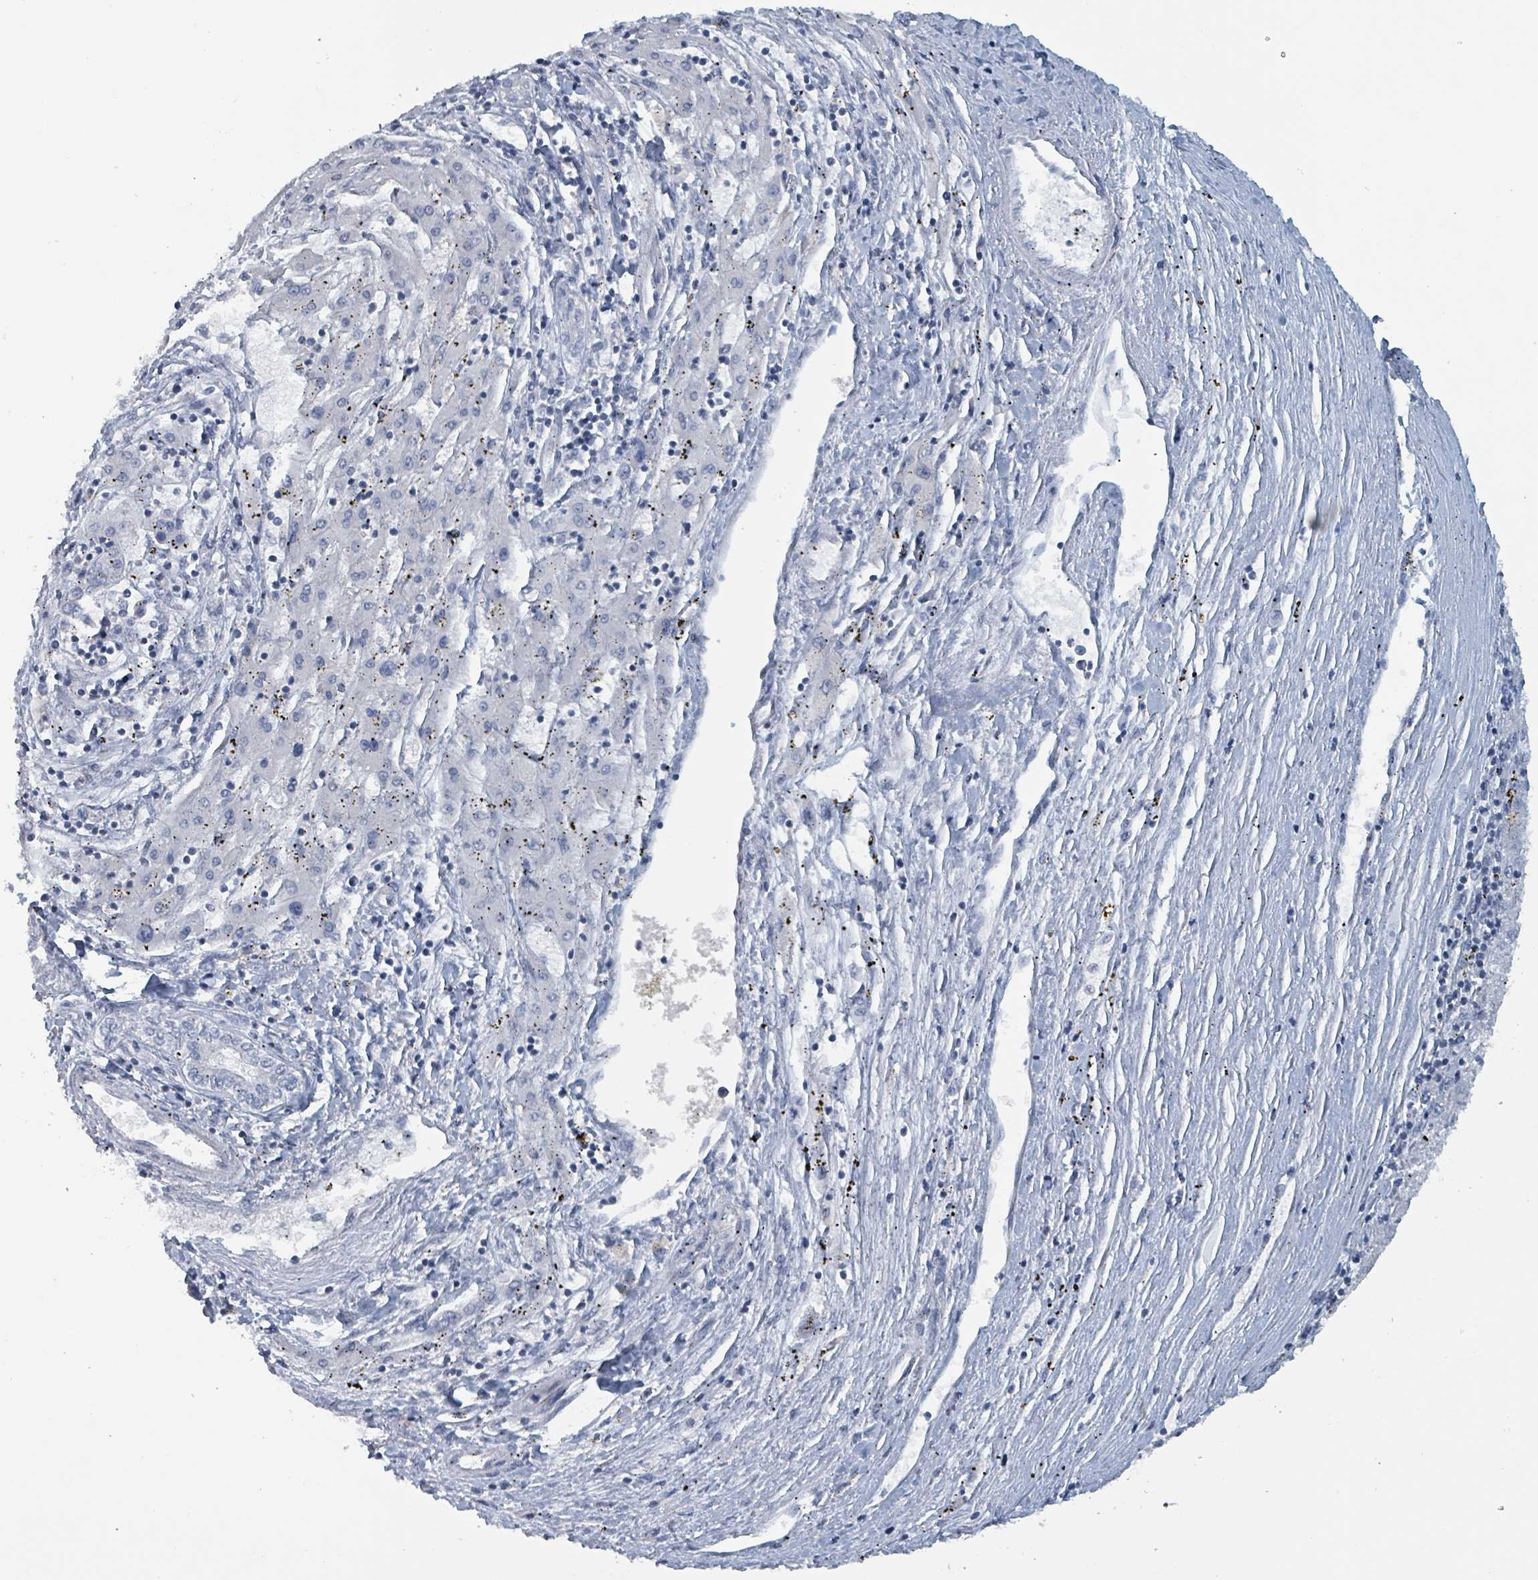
{"staining": {"intensity": "negative", "quantity": "none", "location": "none"}, "tissue": "liver cancer", "cell_type": "Tumor cells", "image_type": "cancer", "snomed": [{"axis": "morphology", "description": "Carcinoma, Hepatocellular, NOS"}, {"axis": "topography", "description": "Liver"}], "caption": "Liver cancer (hepatocellular carcinoma) stained for a protein using immunohistochemistry (IHC) reveals no staining tumor cells.", "gene": "BIVM", "patient": {"sex": "male", "age": 72}}